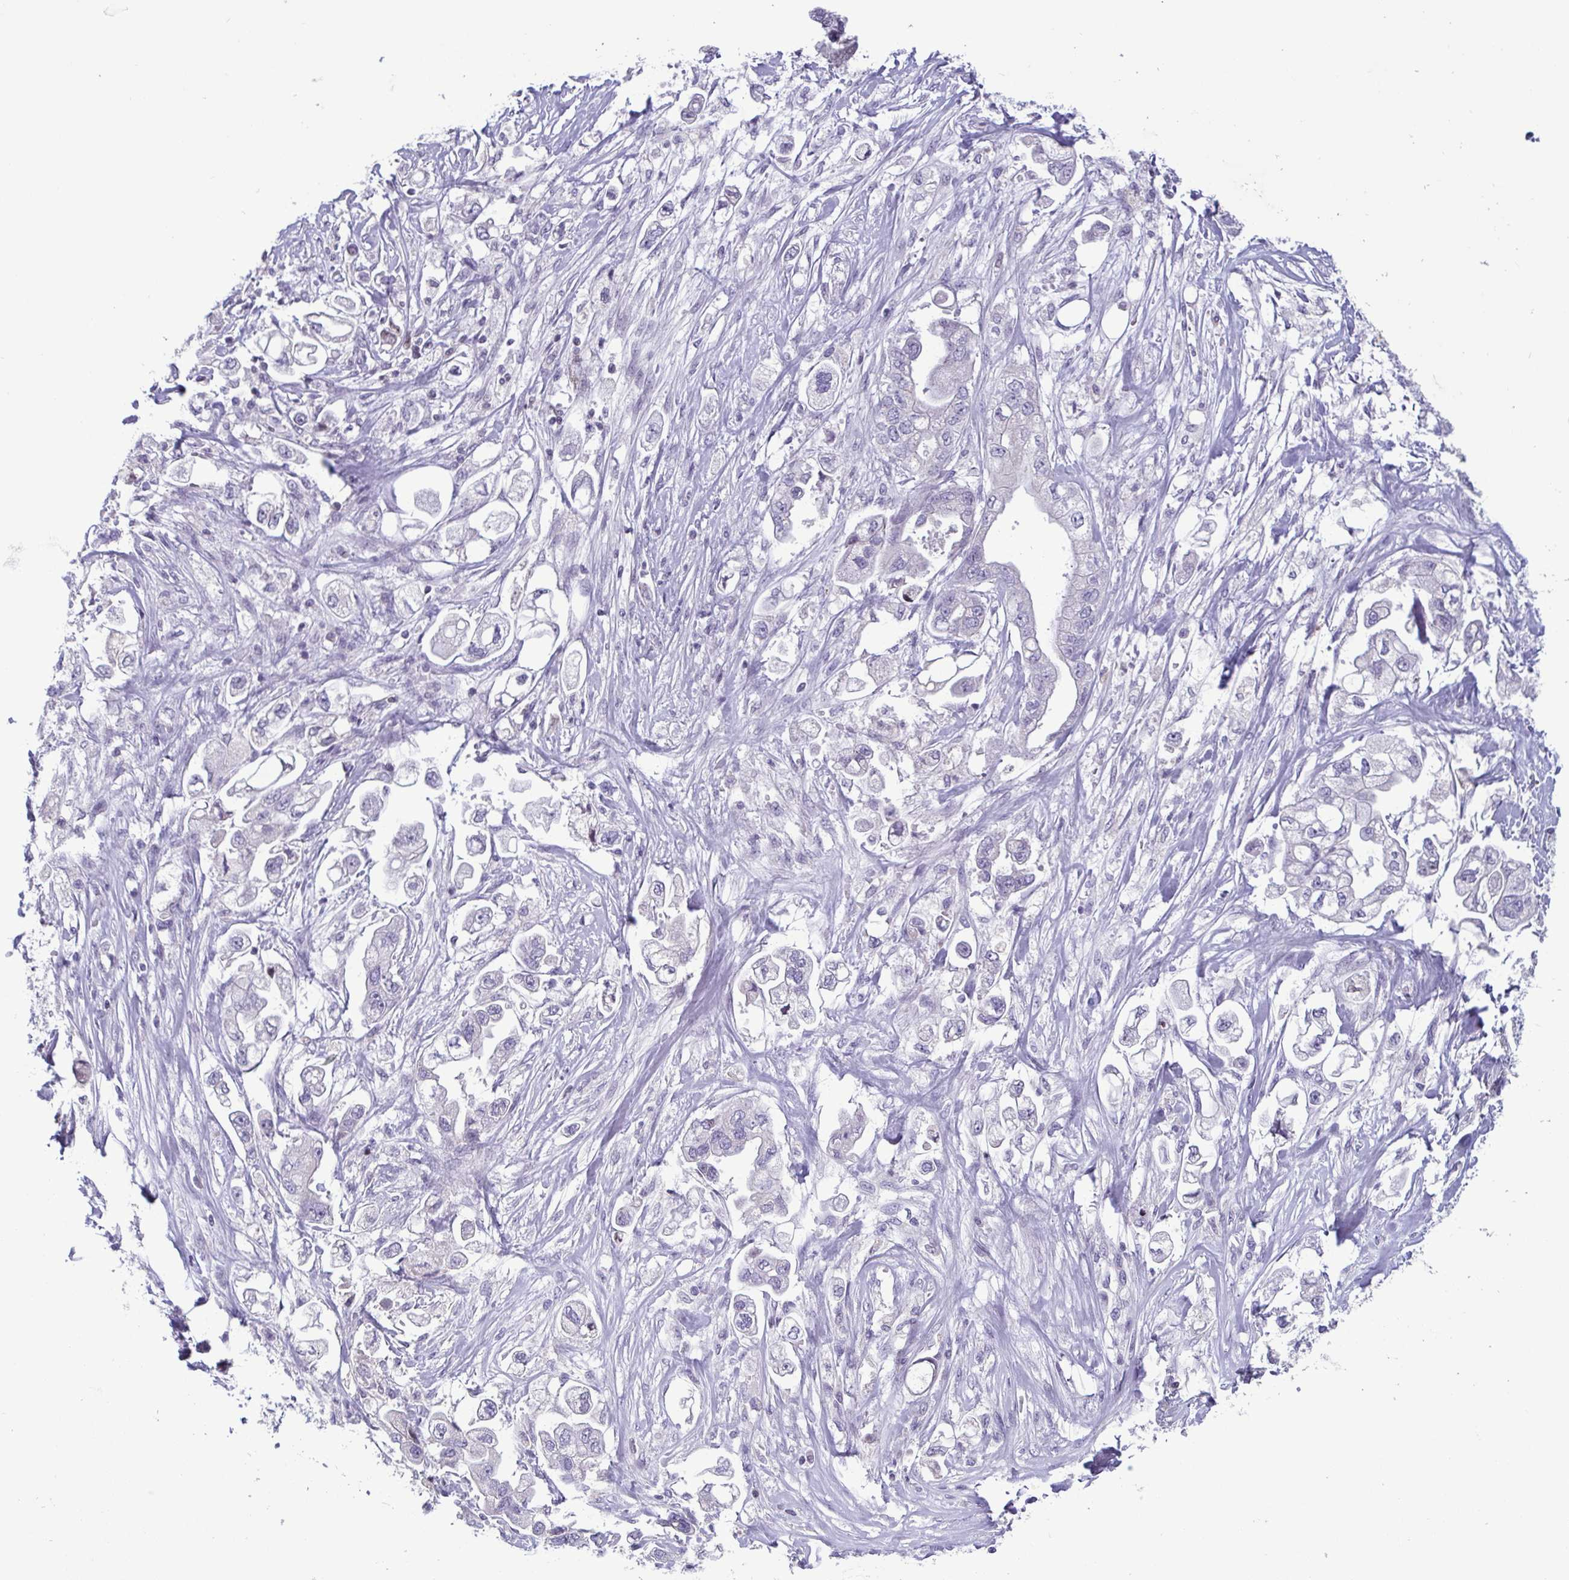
{"staining": {"intensity": "negative", "quantity": "none", "location": "none"}, "tissue": "stomach cancer", "cell_type": "Tumor cells", "image_type": "cancer", "snomed": [{"axis": "morphology", "description": "Adenocarcinoma, NOS"}, {"axis": "topography", "description": "Stomach"}], "caption": "Tumor cells show no significant positivity in stomach cancer.", "gene": "IRF1", "patient": {"sex": "male", "age": 62}}